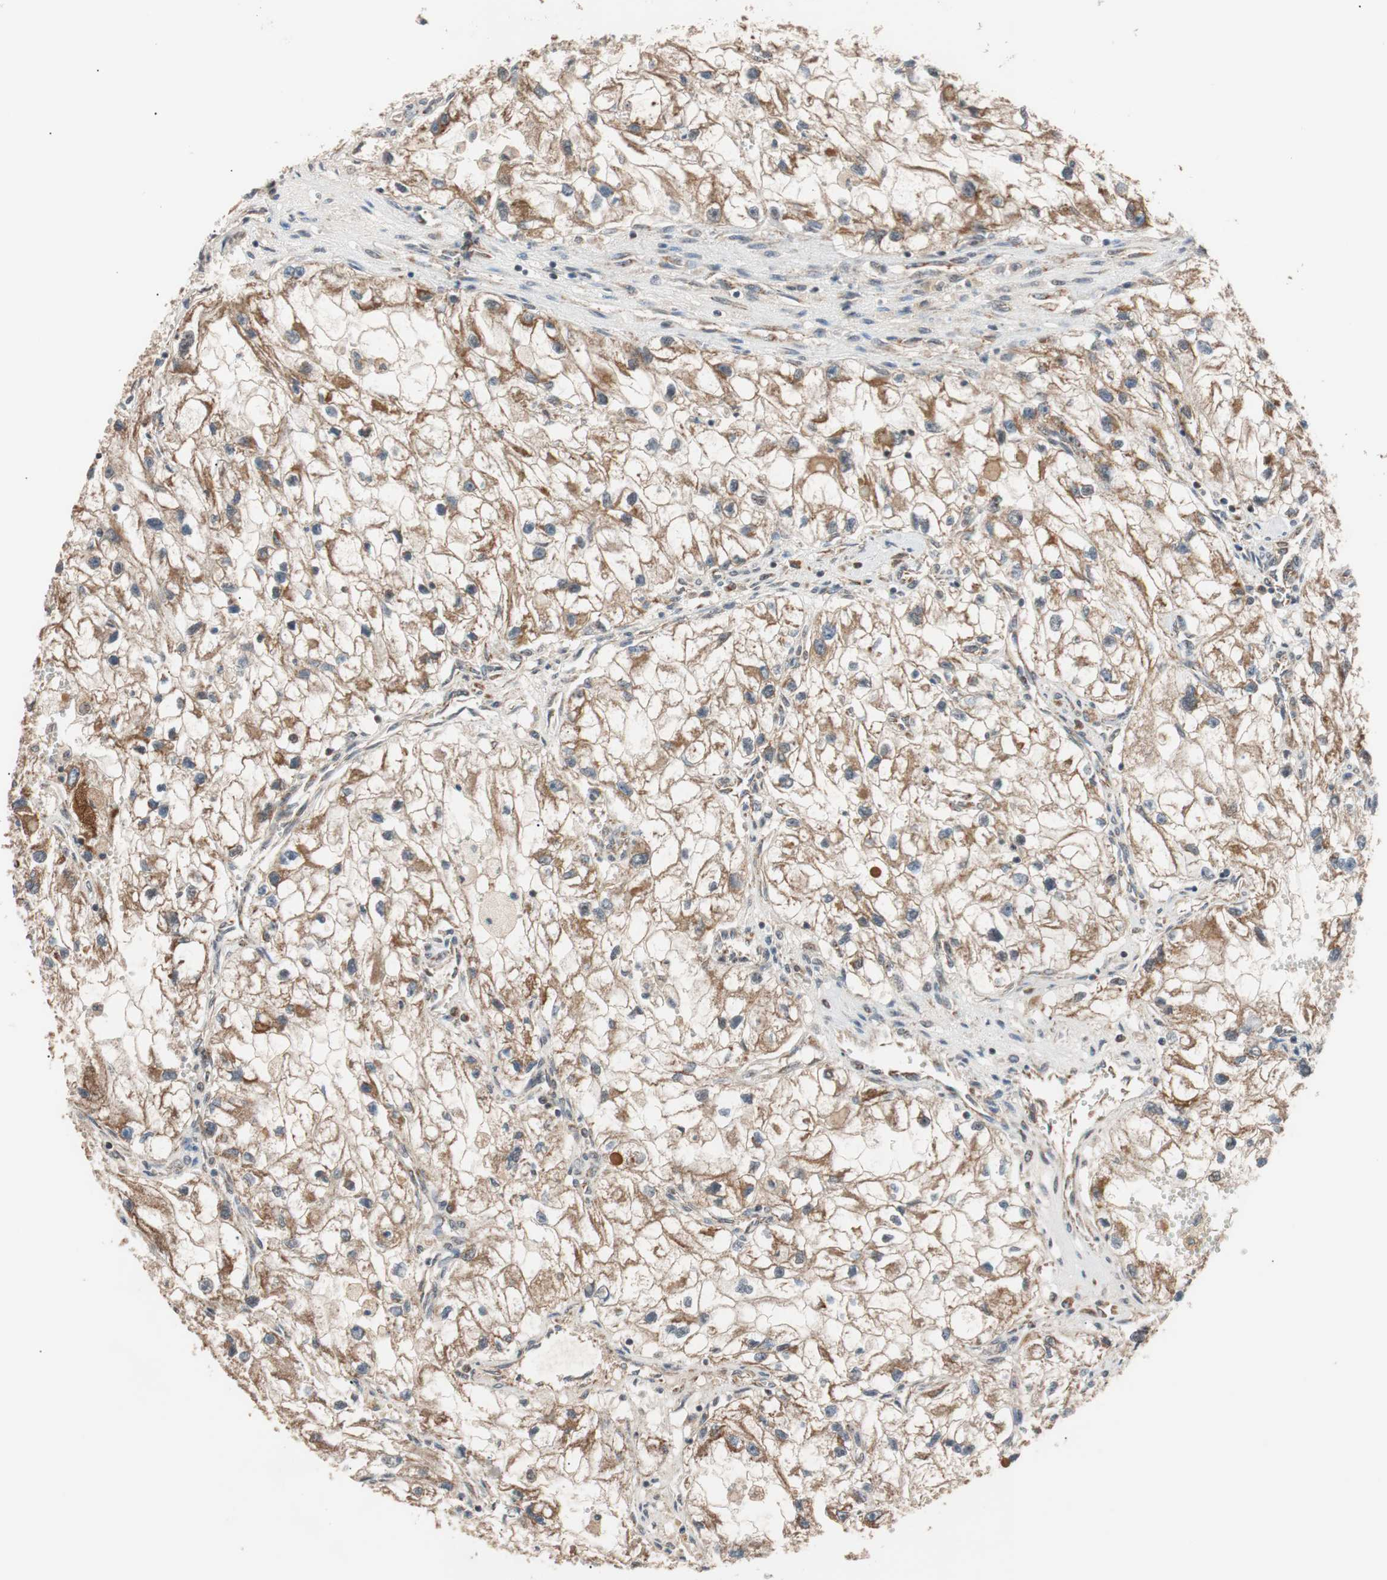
{"staining": {"intensity": "moderate", "quantity": ">75%", "location": "cytoplasmic/membranous"}, "tissue": "renal cancer", "cell_type": "Tumor cells", "image_type": "cancer", "snomed": [{"axis": "morphology", "description": "Adenocarcinoma, NOS"}, {"axis": "topography", "description": "Kidney"}], "caption": "Adenocarcinoma (renal) stained with DAB (3,3'-diaminobenzidine) IHC exhibits medium levels of moderate cytoplasmic/membranous staining in approximately >75% of tumor cells.", "gene": "PITRM1", "patient": {"sex": "female", "age": 70}}